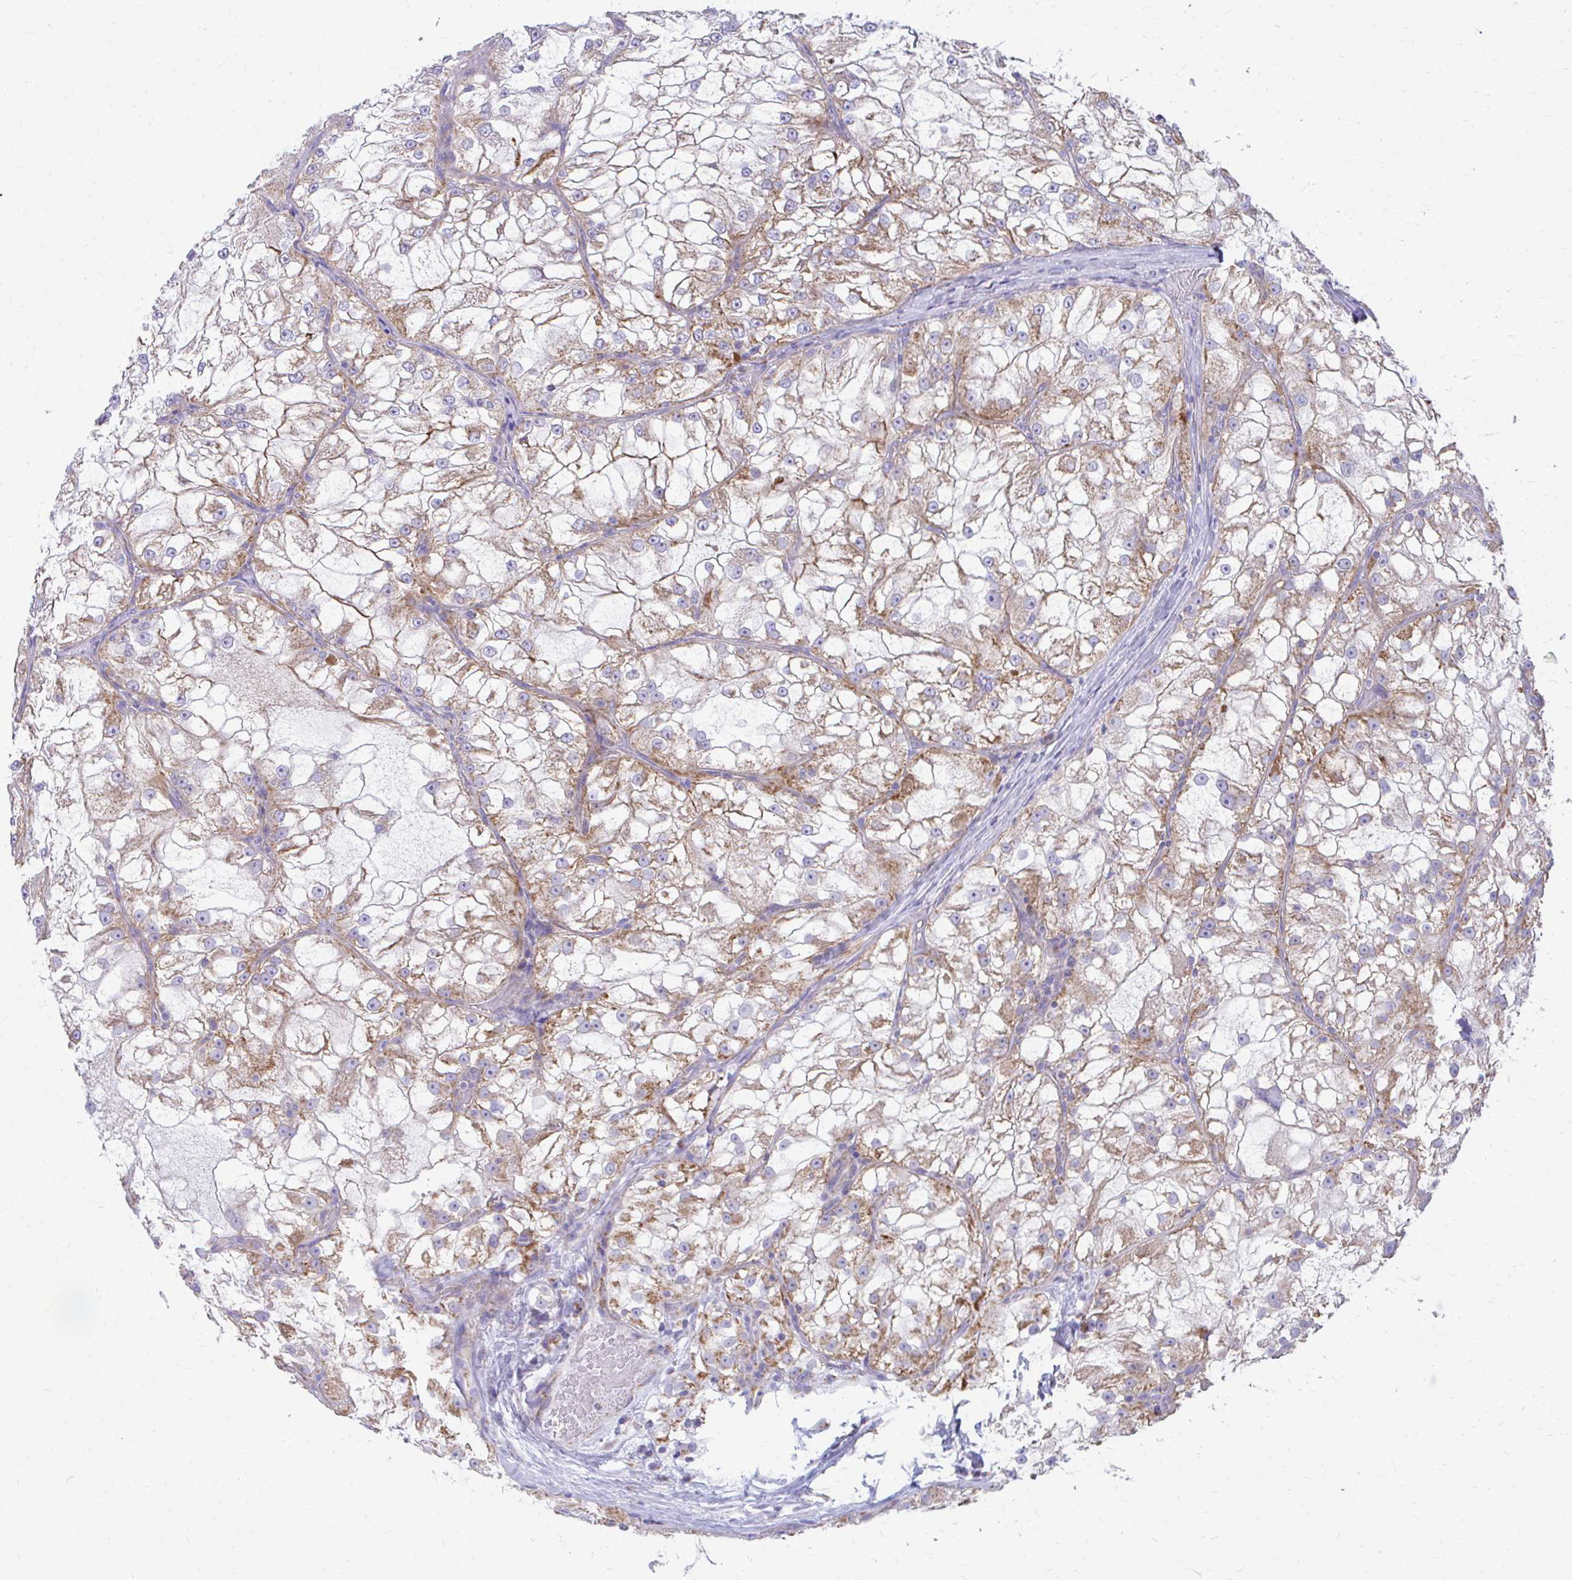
{"staining": {"intensity": "moderate", "quantity": "25%-75%", "location": "cytoplasmic/membranous"}, "tissue": "renal cancer", "cell_type": "Tumor cells", "image_type": "cancer", "snomed": [{"axis": "morphology", "description": "Adenocarcinoma, NOS"}, {"axis": "topography", "description": "Kidney"}], "caption": "Immunohistochemistry of human renal cancer (adenocarcinoma) demonstrates medium levels of moderate cytoplasmic/membranous staining in about 25%-75% of tumor cells.", "gene": "MRPL19", "patient": {"sex": "female", "age": 72}}